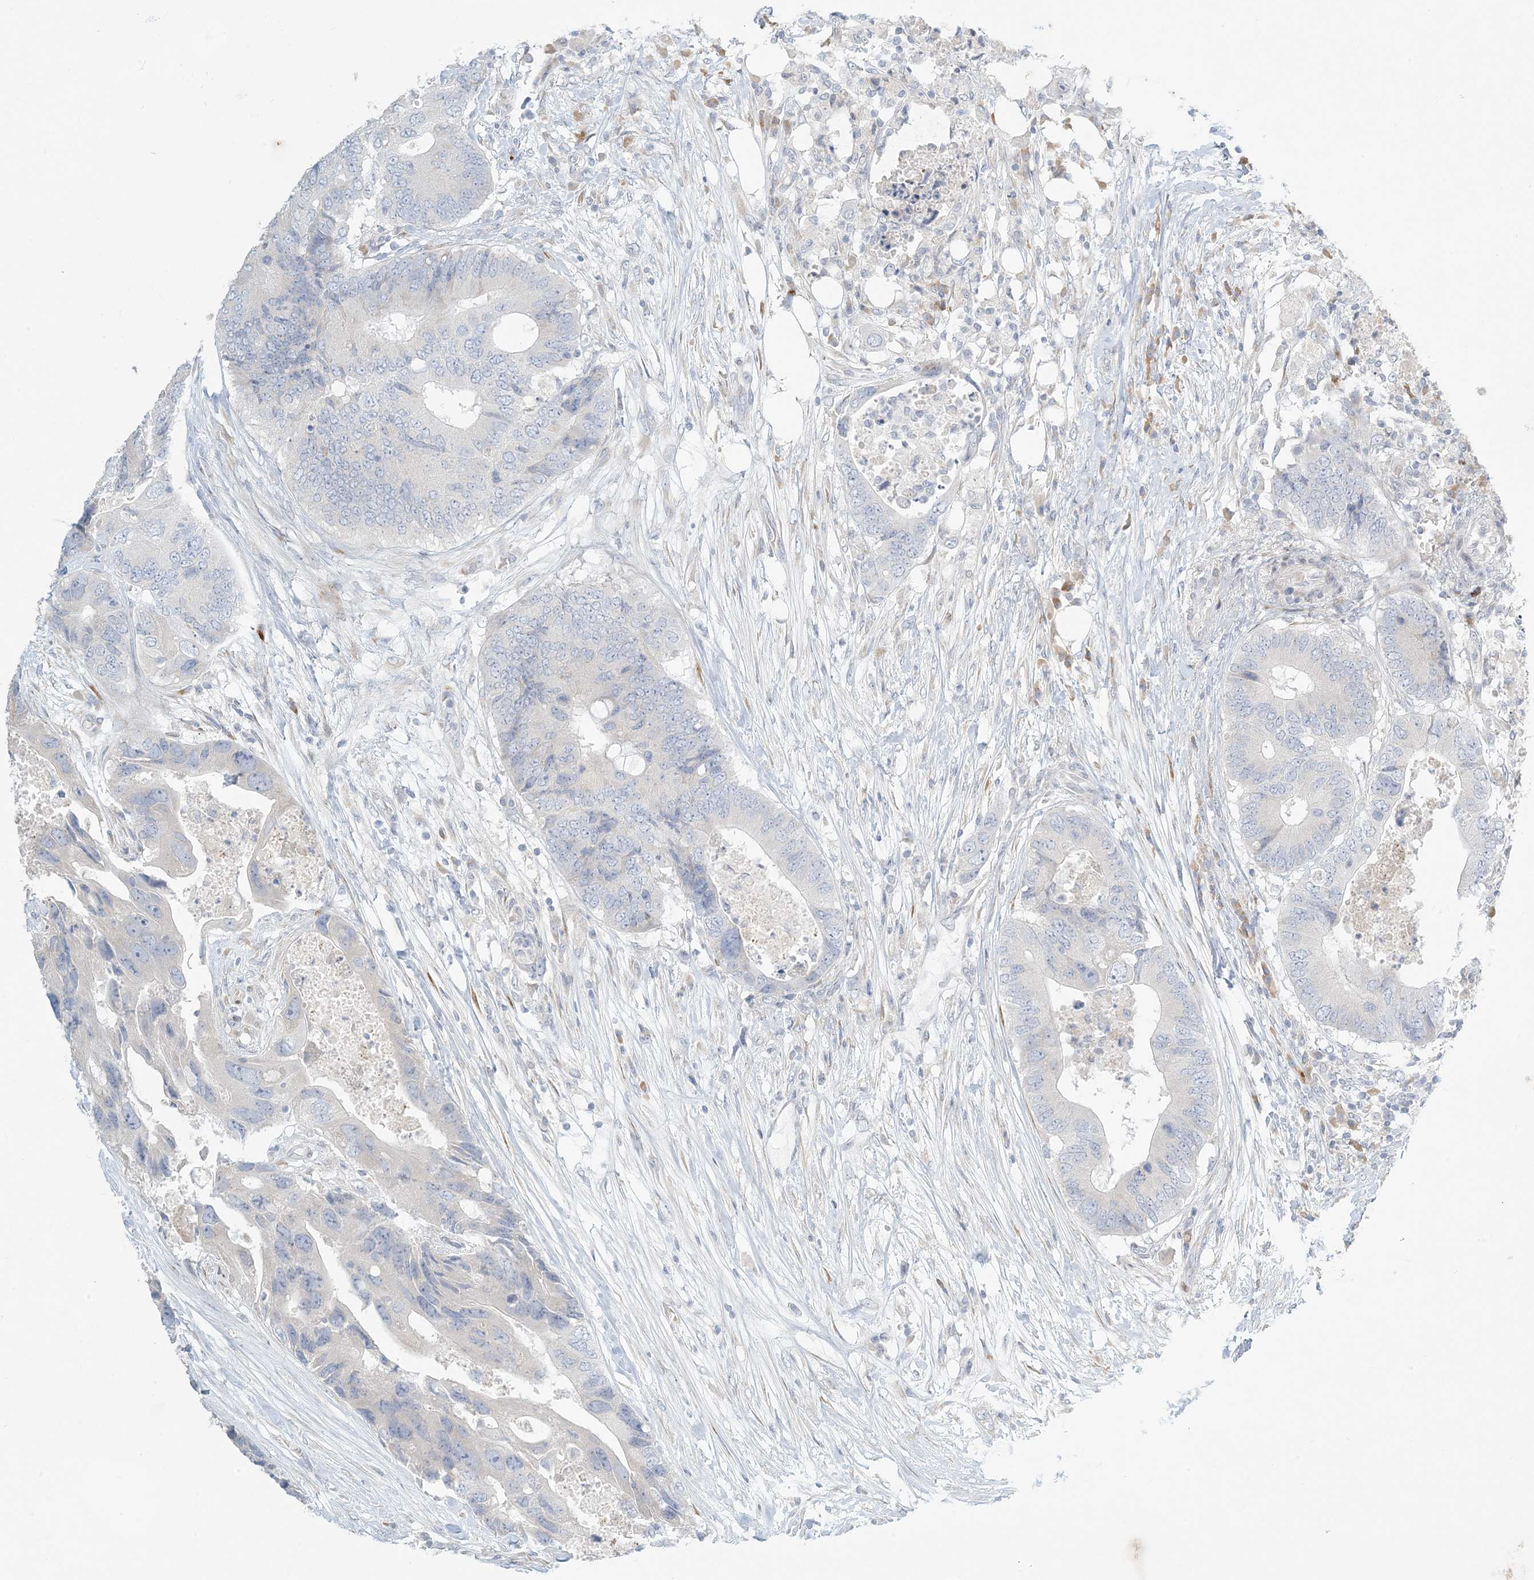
{"staining": {"intensity": "negative", "quantity": "none", "location": "none"}, "tissue": "colorectal cancer", "cell_type": "Tumor cells", "image_type": "cancer", "snomed": [{"axis": "morphology", "description": "Adenocarcinoma, NOS"}, {"axis": "topography", "description": "Colon"}], "caption": "Immunohistochemical staining of human colorectal adenocarcinoma shows no significant expression in tumor cells.", "gene": "ZNF385D", "patient": {"sex": "male", "age": 71}}